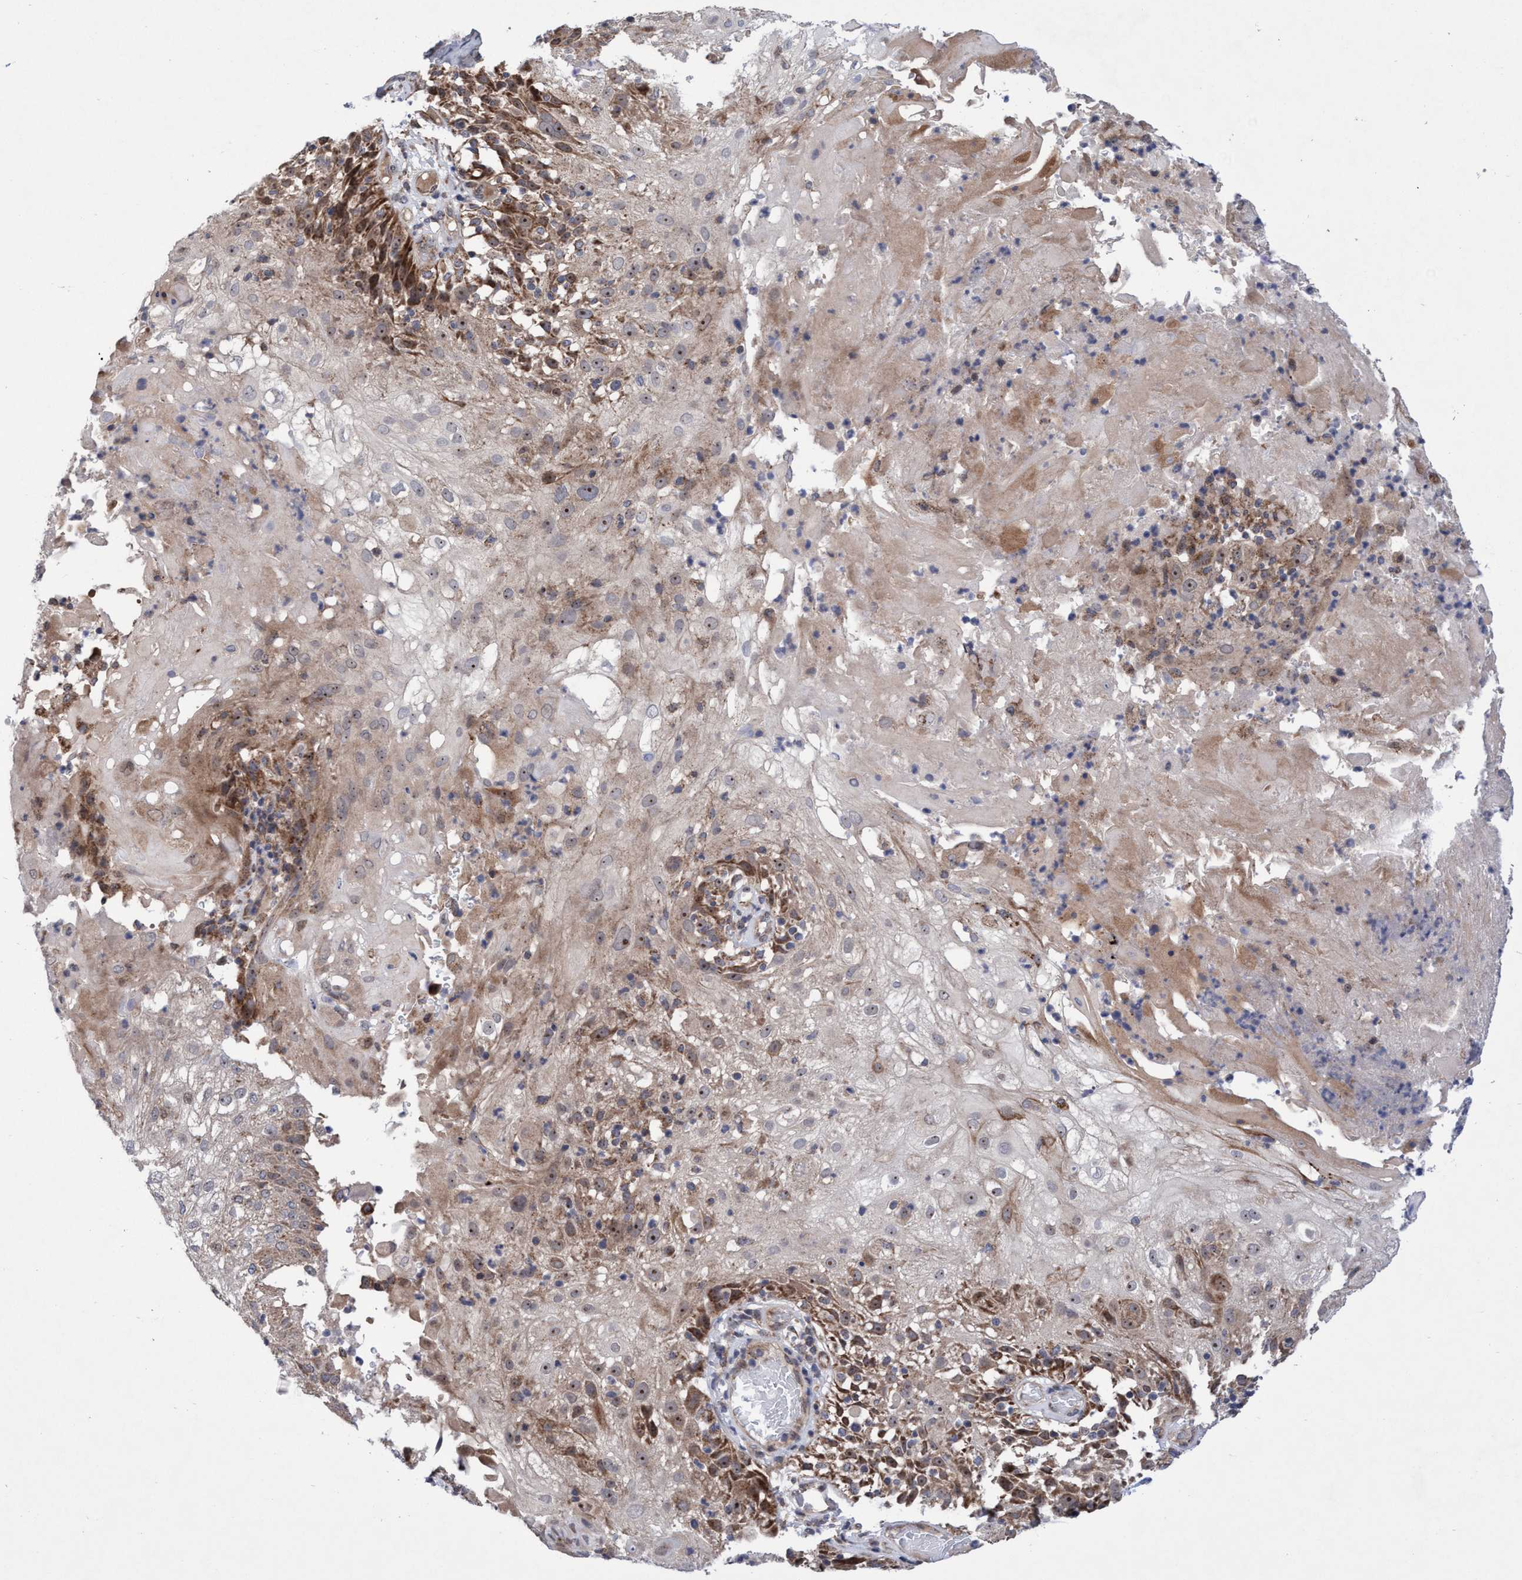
{"staining": {"intensity": "moderate", "quantity": "25%-75%", "location": "cytoplasmic/membranous,nuclear"}, "tissue": "skin cancer", "cell_type": "Tumor cells", "image_type": "cancer", "snomed": [{"axis": "morphology", "description": "Normal tissue, NOS"}, {"axis": "morphology", "description": "Squamous cell carcinoma, NOS"}, {"axis": "topography", "description": "Skin"}], "caption": "Immunohistochemistry photomicrograph of neoplastic tissue: human skin squamous cell carcinoma stained using IHC exhibits medium levels of moderate protein expression localized specifically in the cytoplasmic/membranous and nuclear of tumor cells, appearing as a cytoplasmic/membranous and nuclear brown color.", "gene": "P2RY14", "patient": {"sex": "female", "age": 83}}